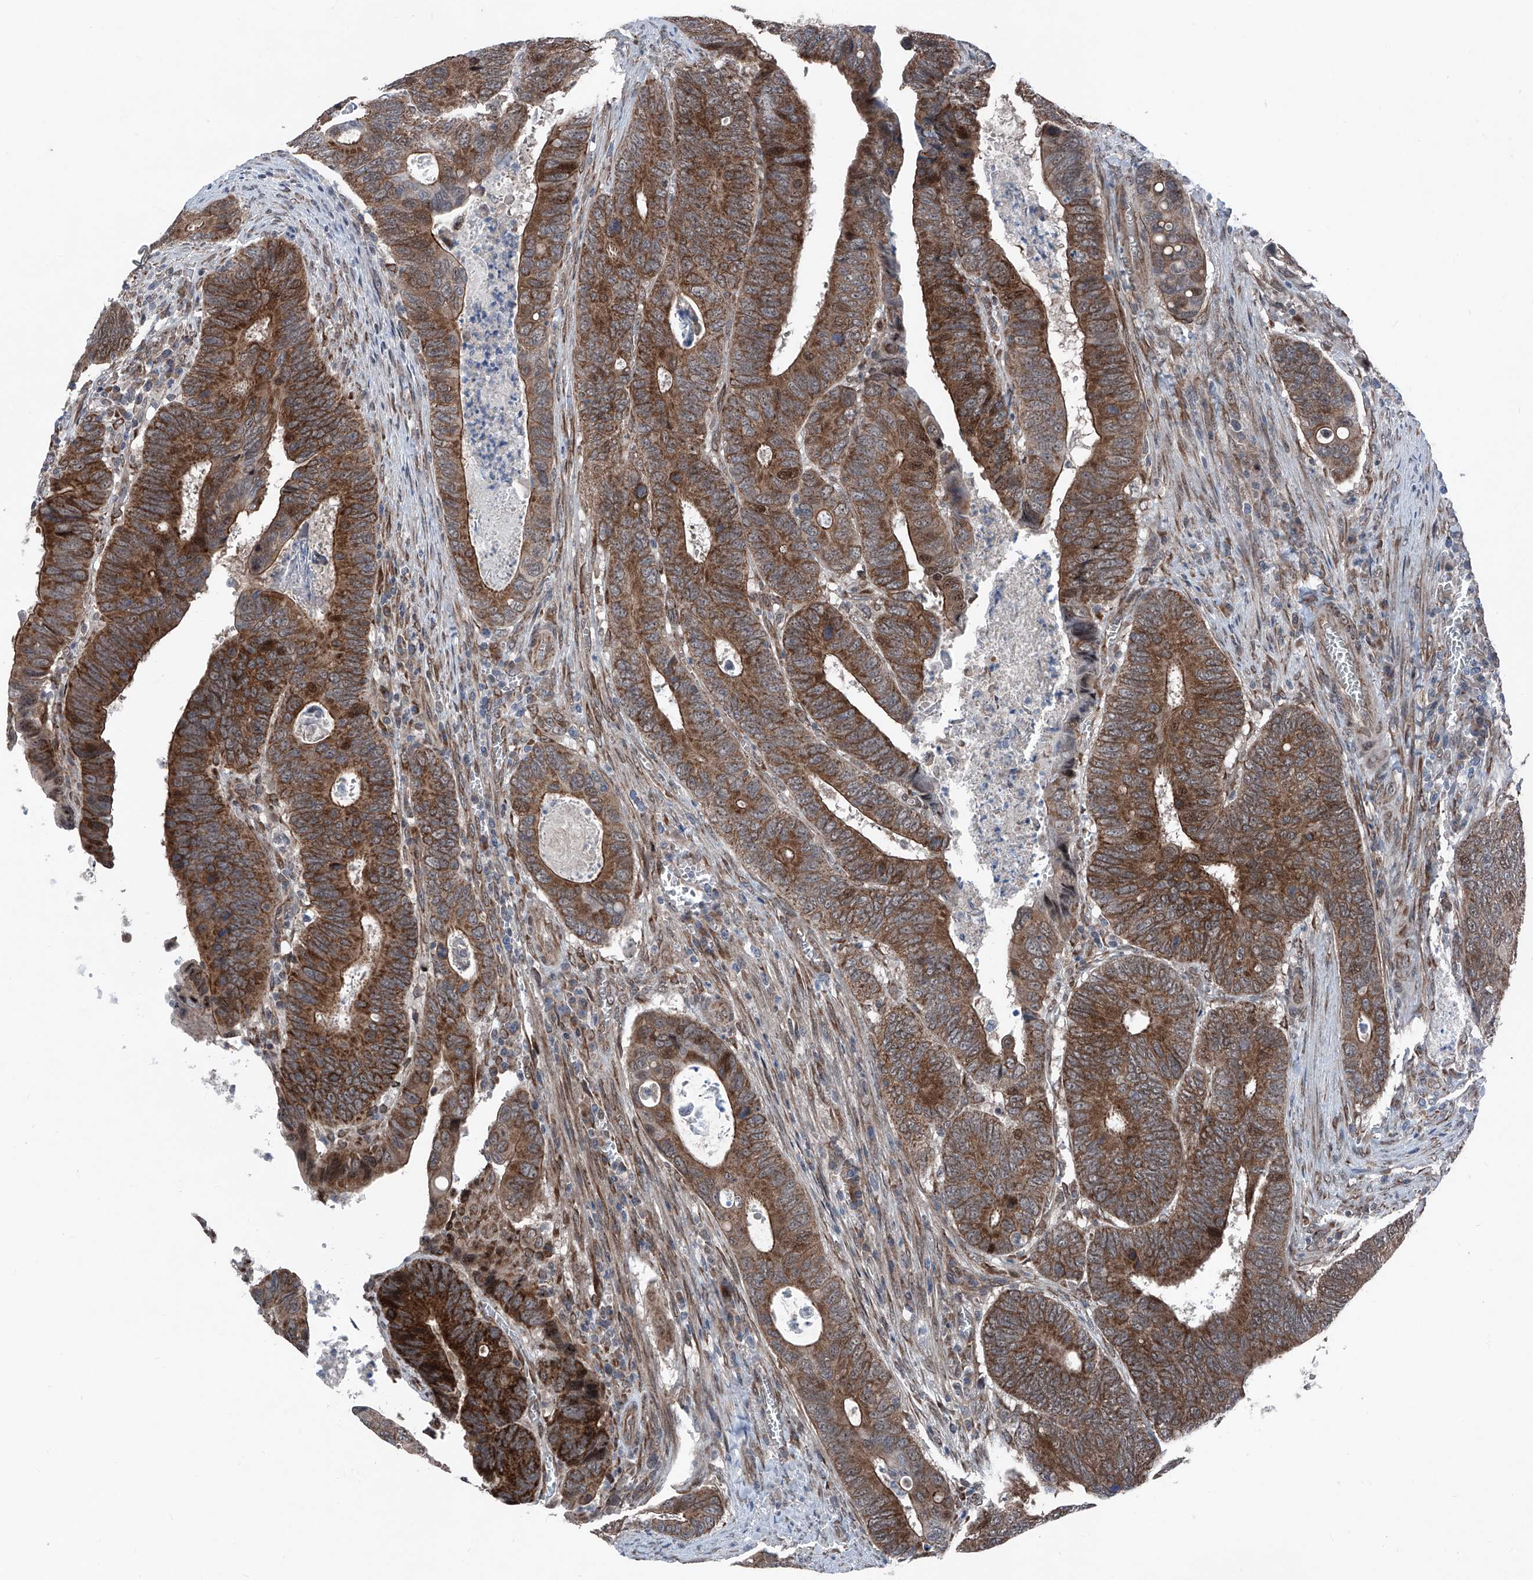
{"staining": {"intensity": "strong", "quantity": ">75%", "location": "cytoplasmic/membranous"}, "tissue": "colorectal cancer", "cell_type": "Tumor cells", "image_type": "cancer", "snomed": [{"axis": "morphology", "description": "Adenocarcinoma, NOS"}, {"axis": "topography", "description": "Colon"}], "caption": "Immunohistochemistry (IHC) of adenocarcinoma (colorectal) exhibits high levels of strong cytoplasmic/membranous expression in about >75% of tumor cells.", "gene": "COA7", "patient": {"sex": "male", "age": 72}}